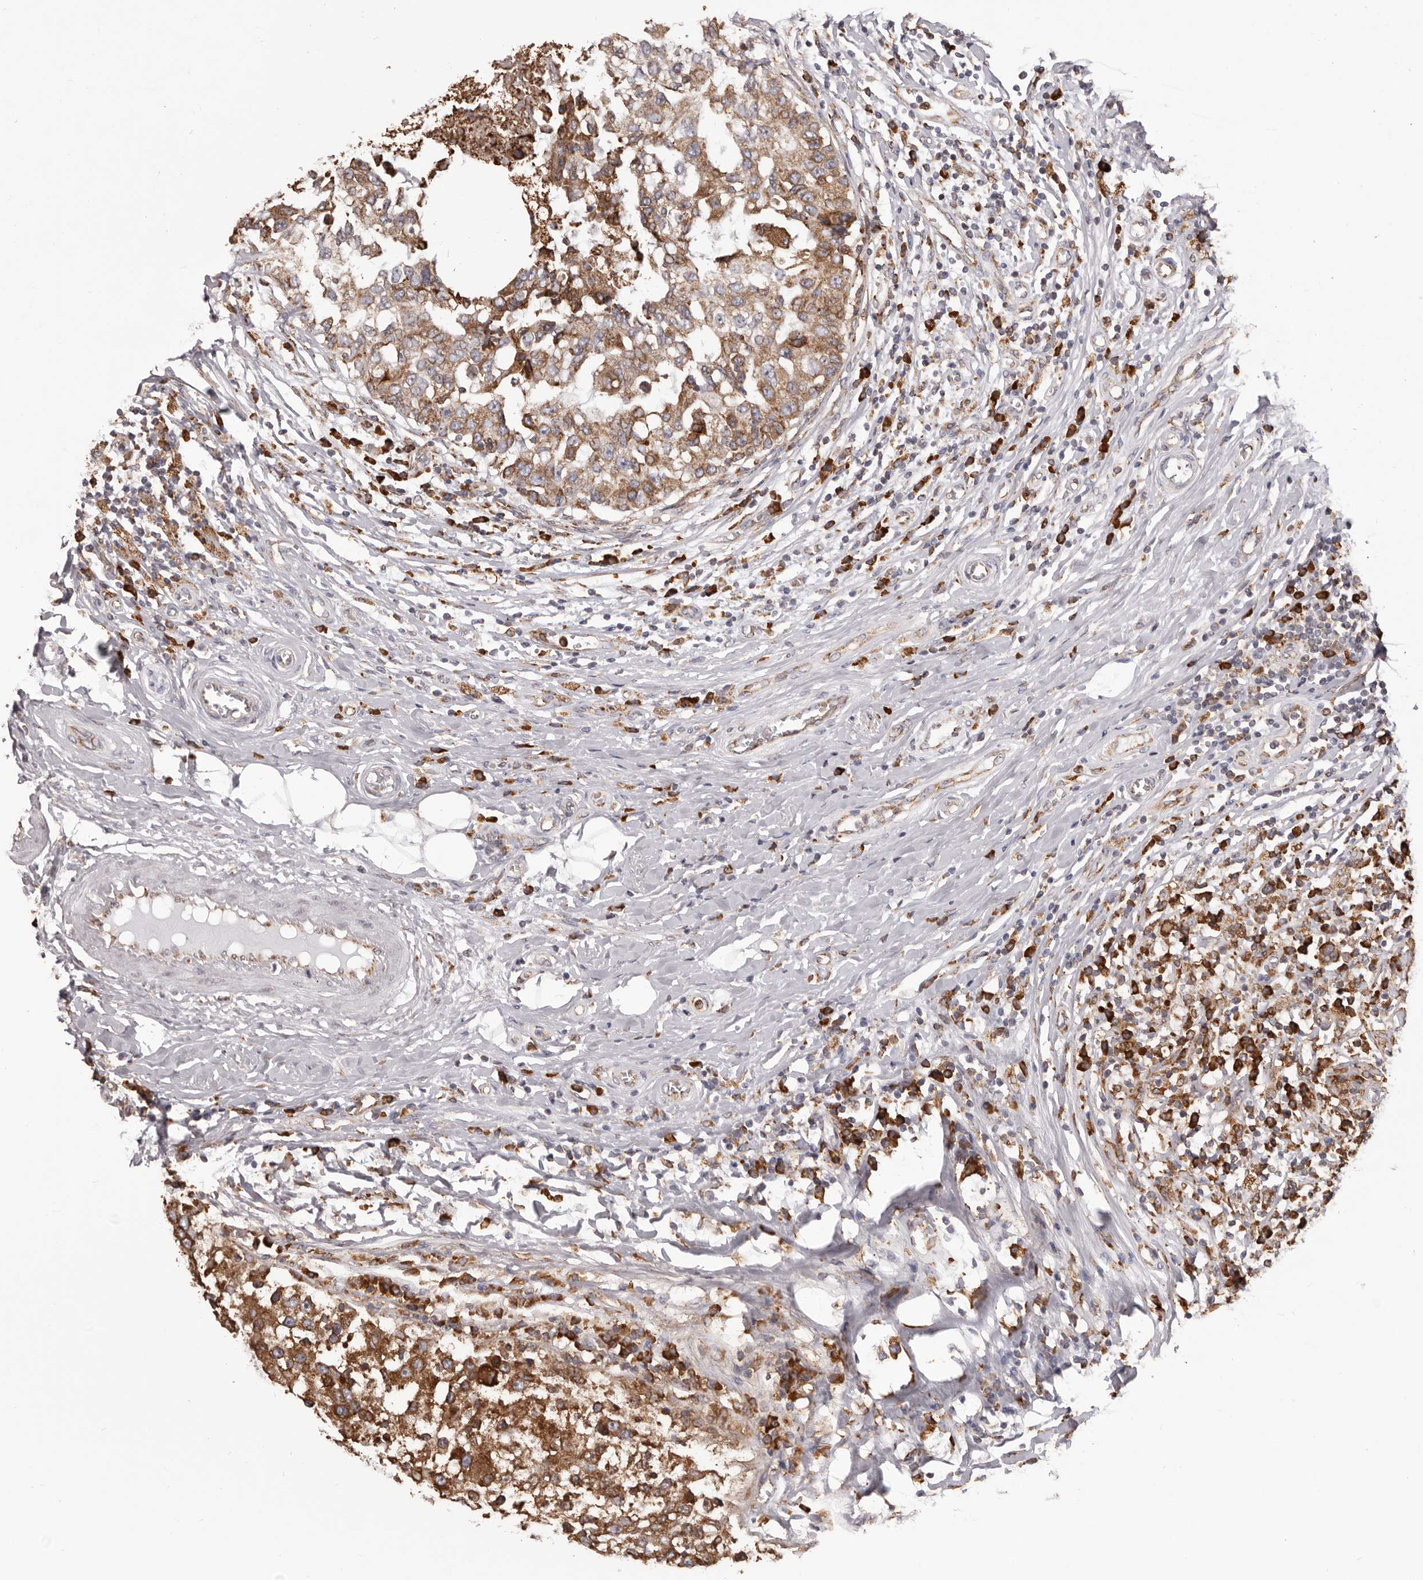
{"staining": {"intensity": "moderate", "quantity": ">75%", "location": "cytoplasmic/membranous"}, "tissue": "breast cancer", "cell_type": "Tumor cells", "image_type": "cancer", "snomed": [{"axis": "morphology", "description": "Duct carcinoma"}, {"axis": "topography", "description": "Breast"}], "caption": "IHC photomicrograph of human breast infiltrating ductal carcinoma stained for a protein (brown), which displays medium levels of moderate cytoplasmic/membranous staining in approximately >75% of tumor cells.", "gene": "QRSL1", "patient": {"sex": "female", "age": 27}}